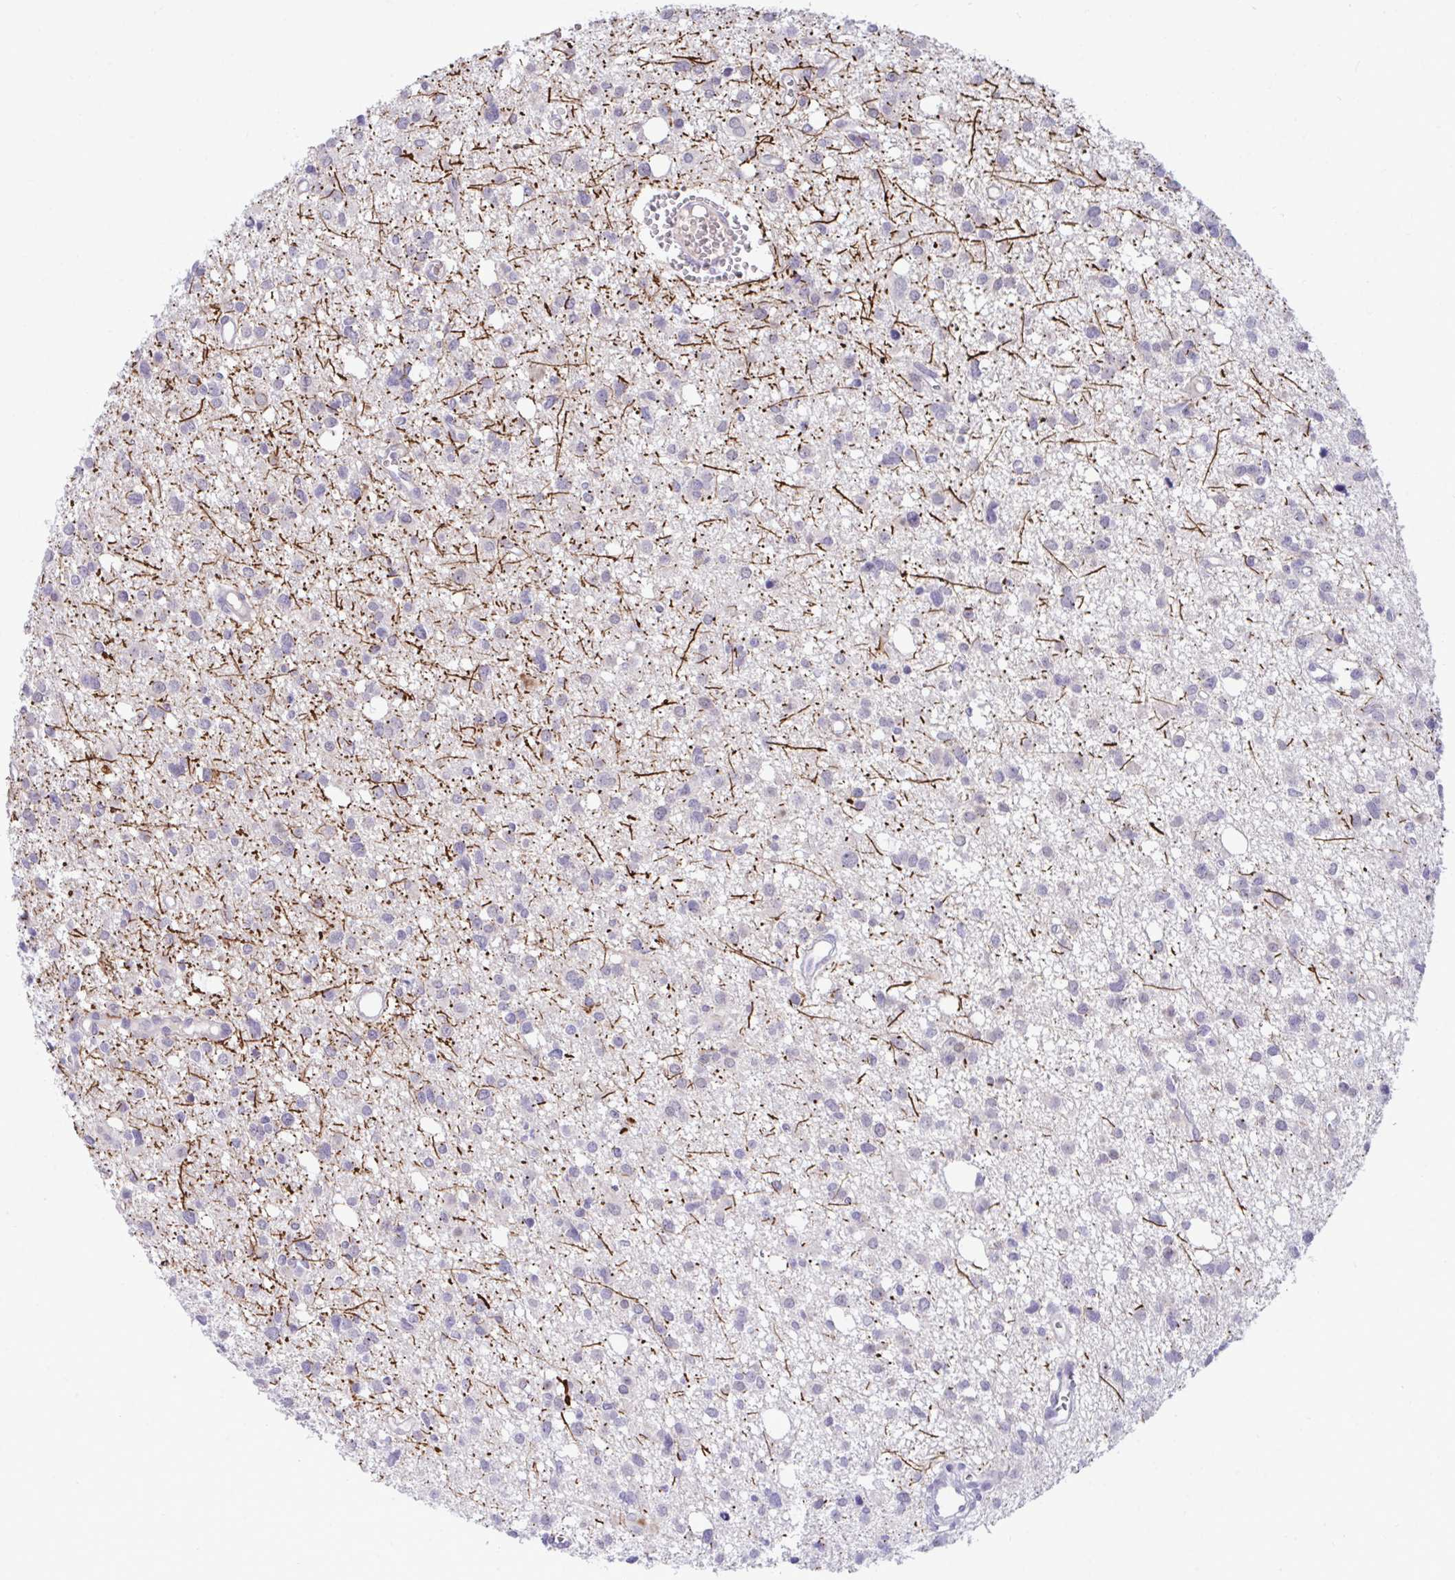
{"staining": {"intensity": "negative", "quantity": "none", "location": "none"}, "tissue": "glioma", "cell_type": "Tumor cells", "image_type": "cancer", "snomed": [{"axis": "morphology", "description": "Glioma, malignant, High grade"}, {"axis": "topography", "description": "Brain"}], "caption": "This is an immunohistochemistry (IHC) photomicrograph of human malignant high-grade glioma. There is no positivity in tumor cells.", "gene": "EPOP", "patient": {"sex": "male", "age": 23}}